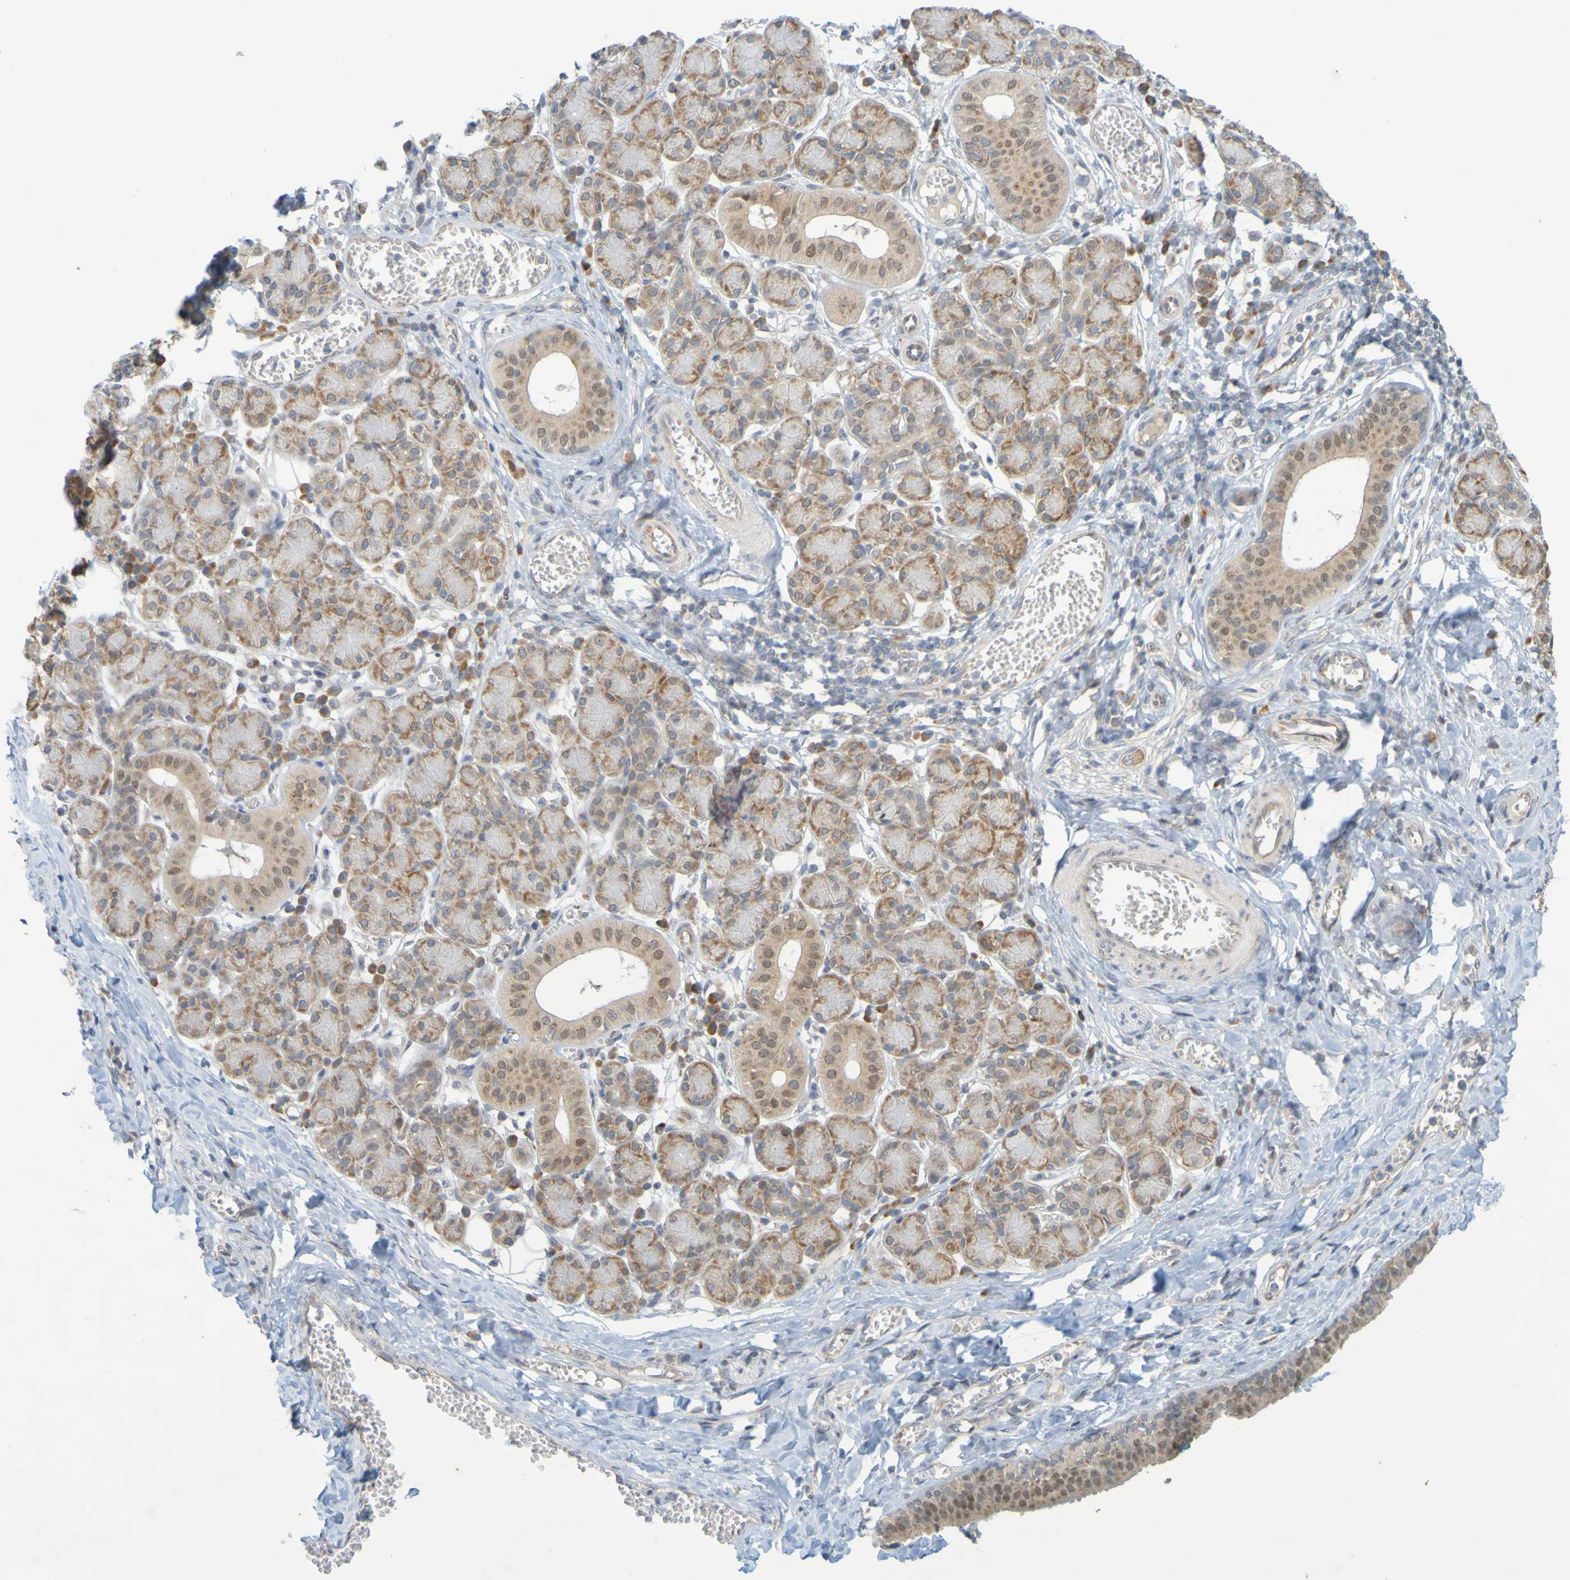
{"staining": {"intensity": "moderate", "quantity": "25%-75%", "location": "cytoplasmic/membranous"}, "tissue": "salivary gland", "cell_type": "Glandular cells", "image_type": "normal", "snomed": [{"axis": "morphology", "description": "Normal tissue, NOS"}, {"axis": "morphology", "description": "Inflammation, NOS"}, {"axis": "topography", "description": "Lymph node"}, {"axis": "topography", "description": "Salivary gland"}], "caption": "This image displays IHC staining of benign human salivary gland, with medium moderate cytoplasmic/membranous positivity in approximately 25%-75% of glandular cells.", "gene": "MOGS", "patient": {"sex": "male", "age": 3}}